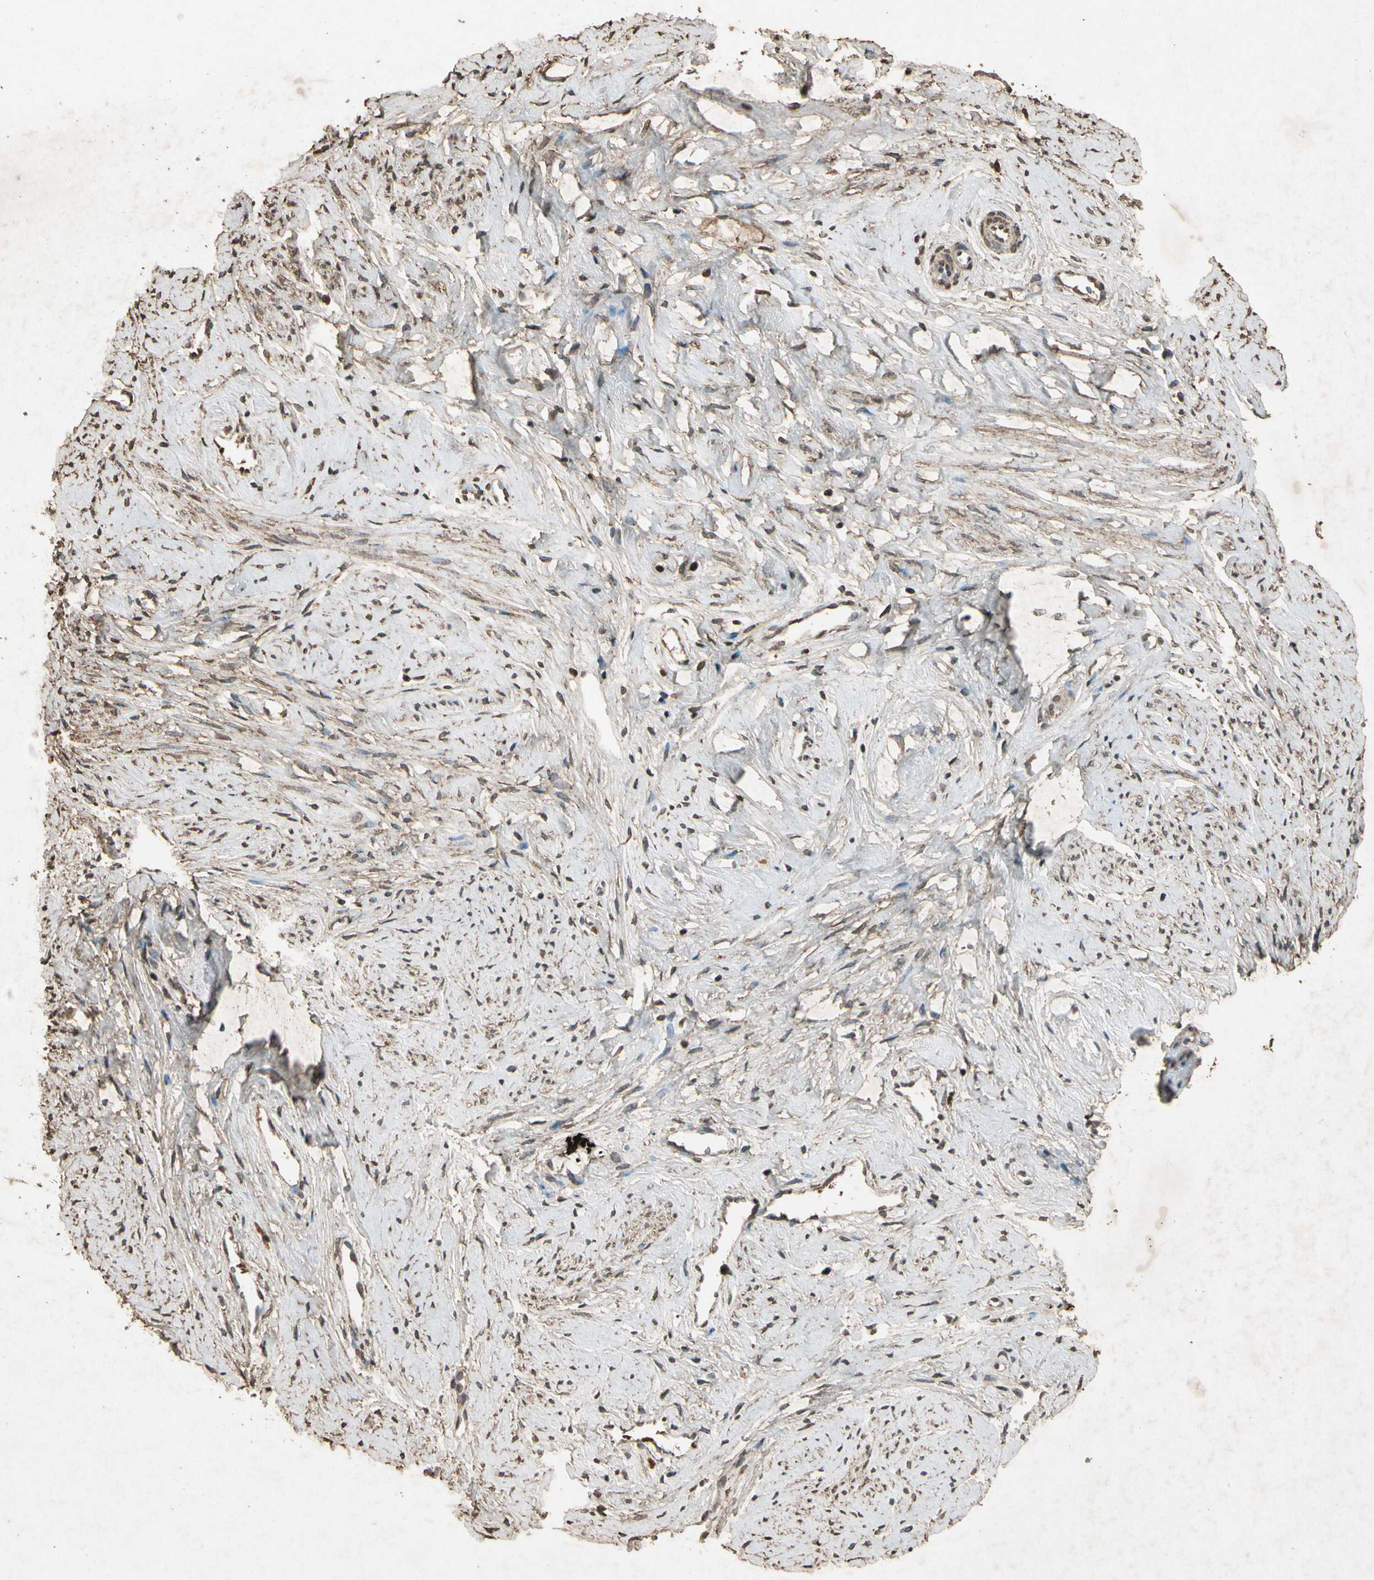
{"staining": {"intensity": "moderate", "quantity": ">75%", "location": "cytoplasmic/membranous"}, "tissue": "cervix", "cell_type": "Squamous epithelial cells", "image_type": "normal", "snomed": [{"axis": "morphology", "description": "Normal tissue, NOS"}, {"axis": "topography", "description": "Cervix"}], "caption": "Protein analysis of unremarkable cervix reveals moderate cytoplasmic/membranous expression in about >75% of squamous epithelial cells.", "gene": "GC", "patient": {"sex": "female", "age": 46}}